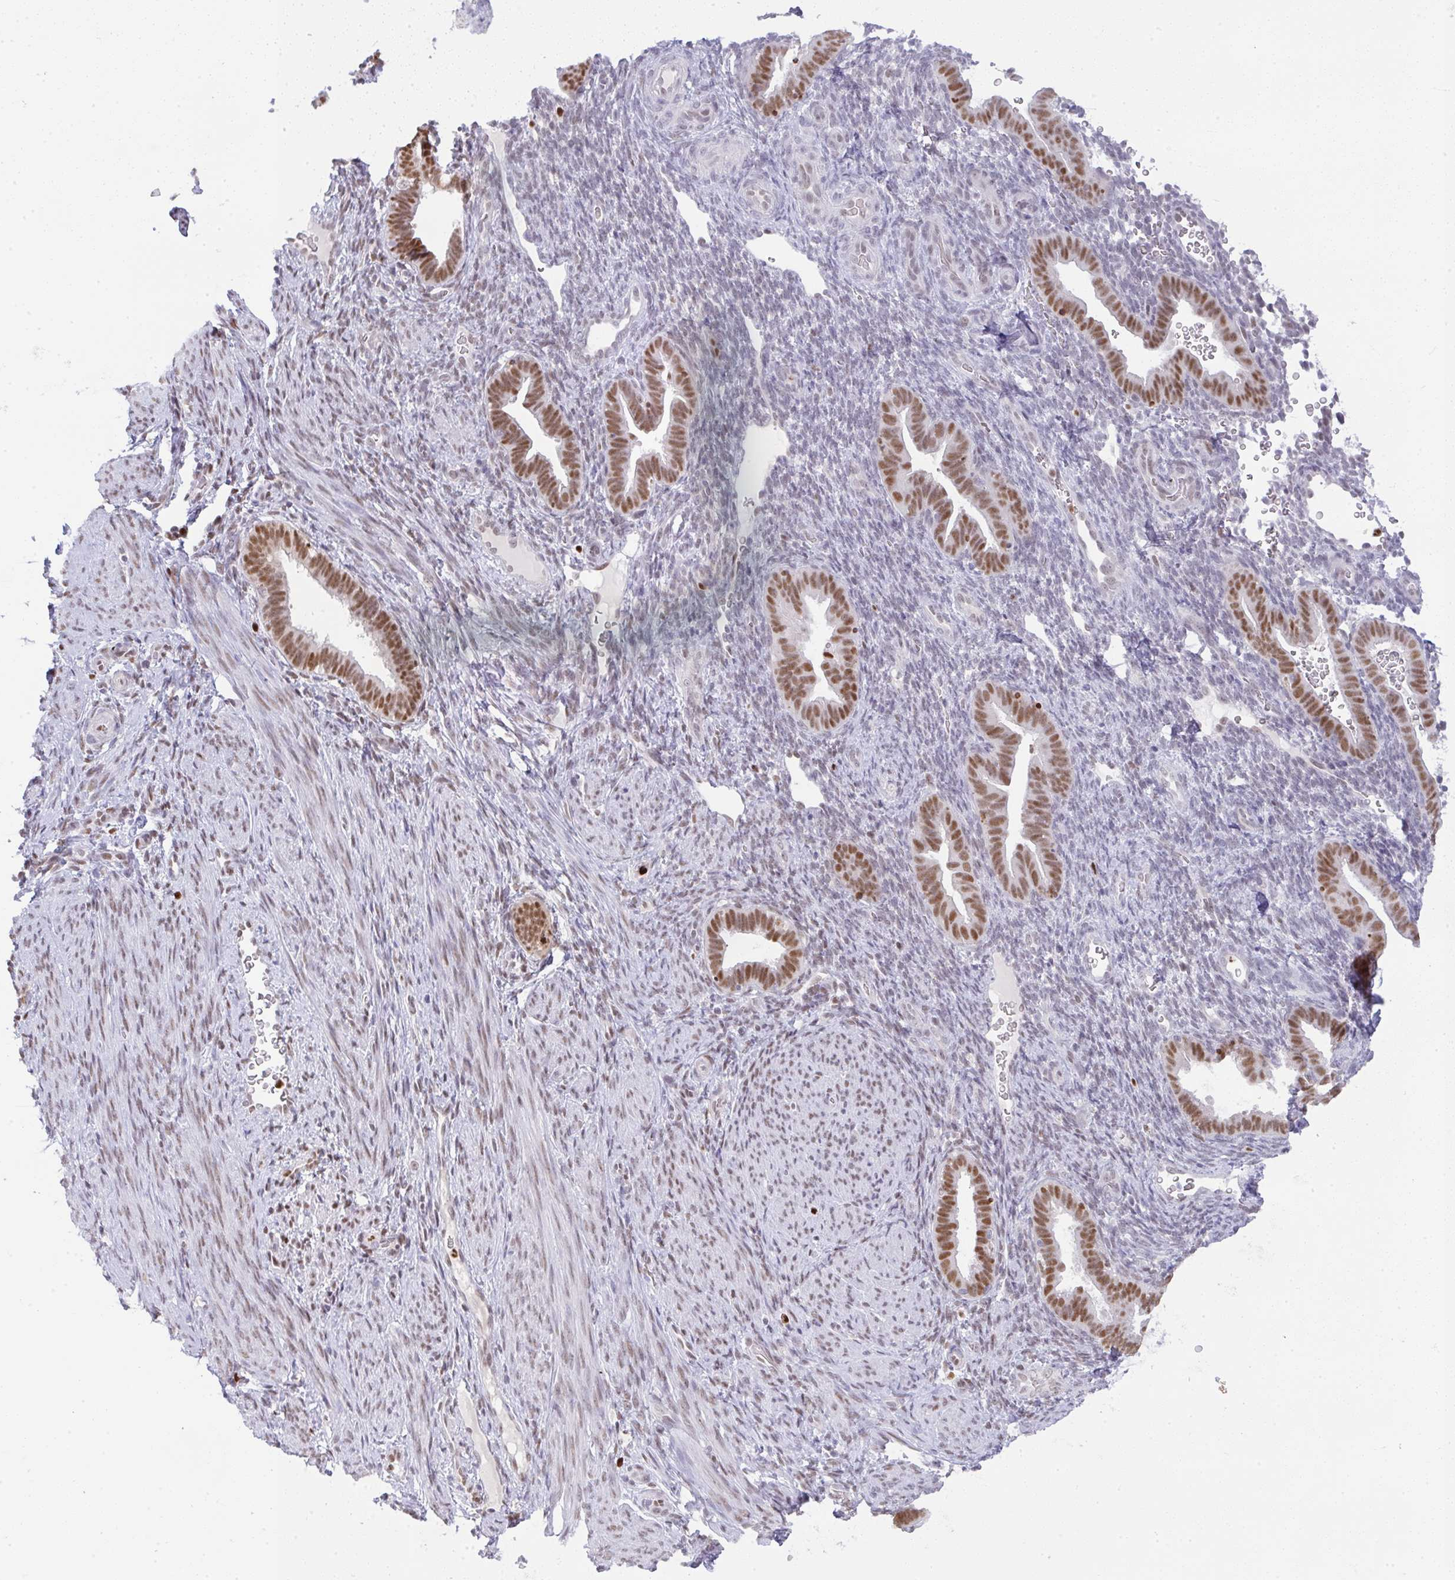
{"staining": {"intensity": "moderate", "quantity": "<25%", "location": "nuclear"}, "tissue": "endometrium", "cell_type": "Cells in endometrial stroma", "image_type": "normal", "snomed": [{"axis": "morphology", "description": "Normal tissue, NOS"}, {"axis": "topography", "description": "Endometrium"}], "caption": "Moderate nuclear protein staining is appreciated in approximately <25% of cells in endometrial stroma in endometrium. Immunohistochemistry (ihc) stains the protein of interest in brown and the nuclei are stained blue.", "gene": "BBX", "patient": {"sex": "female", "age": 34}}